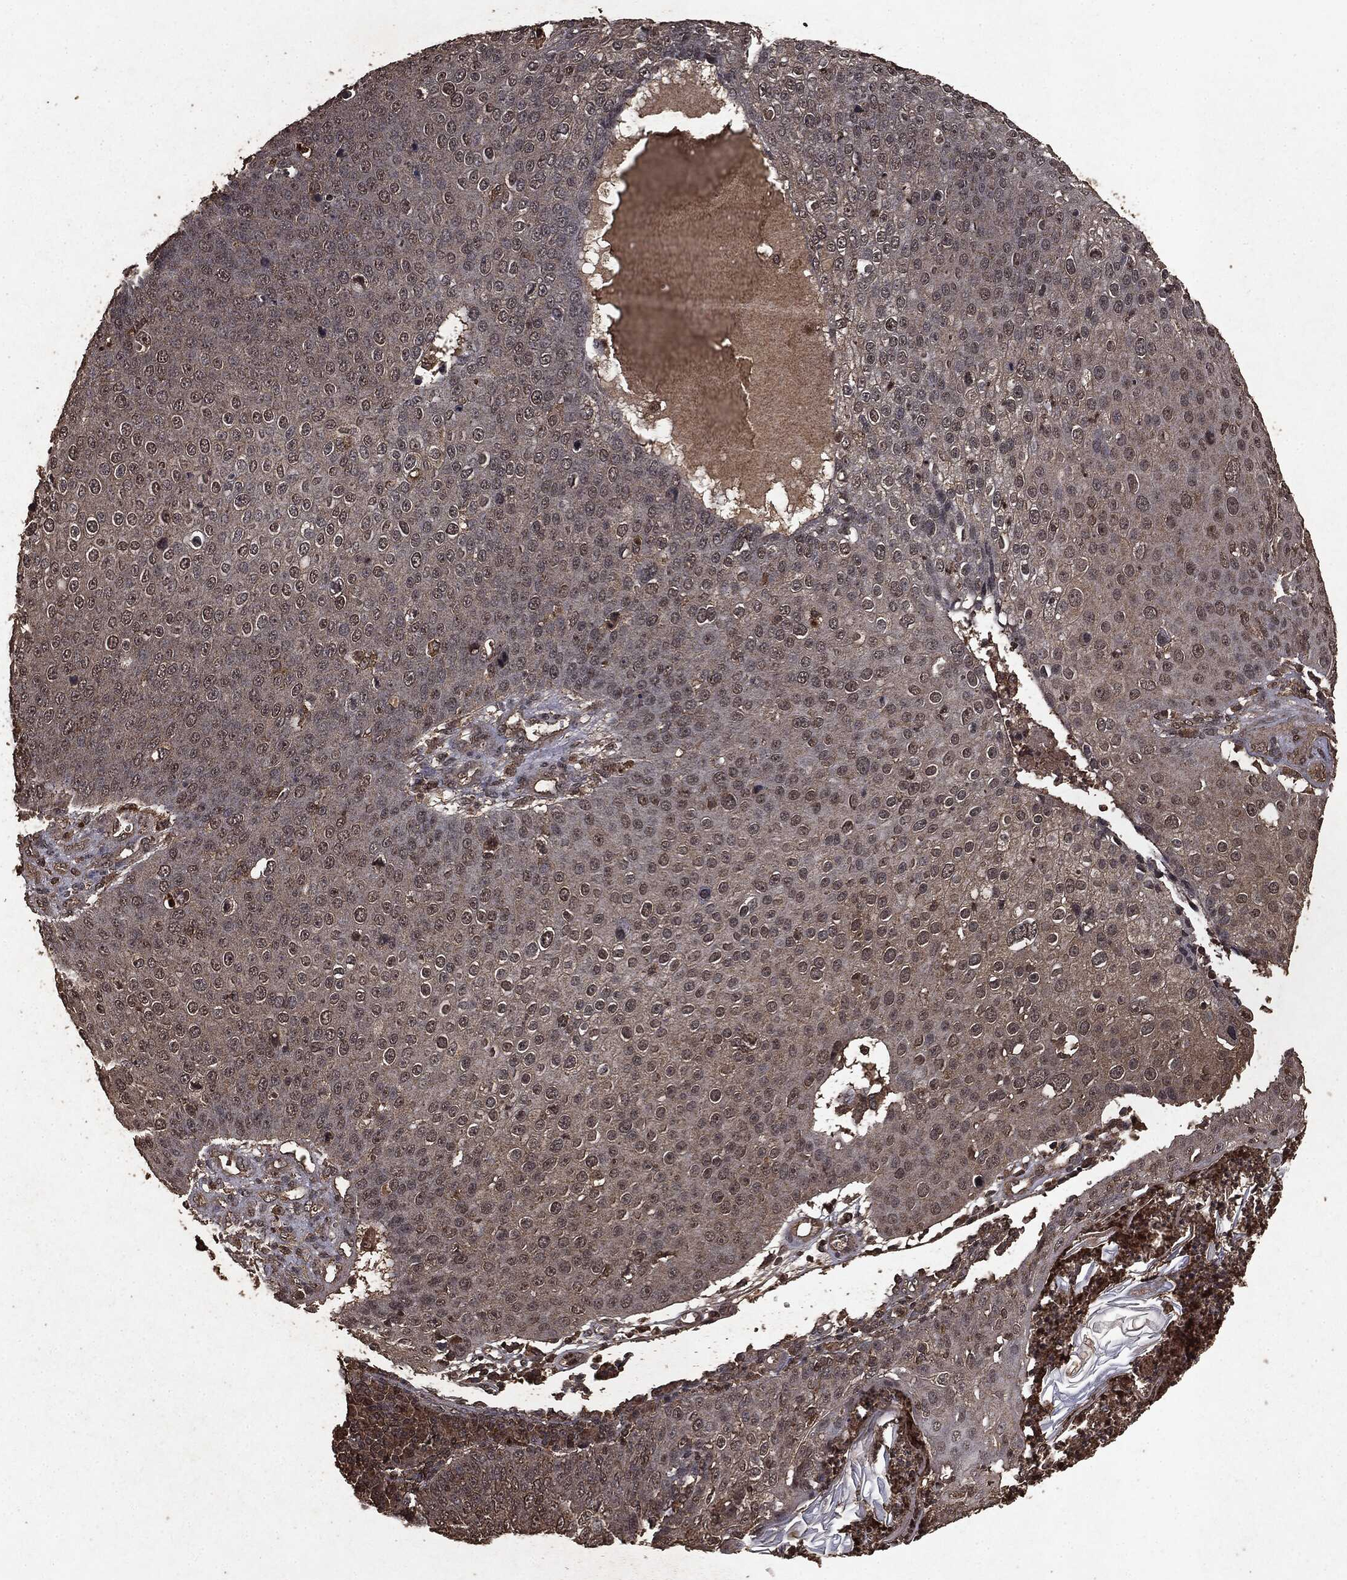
{"staining": {"intensity": "negative", "quantity": "none", "location": "none"}, "tissue": "skin cancer", "cell_type": "Tumor cells", "image_type": "cancer", "snomed": [{"axis": "morphology", "description": "Squamous cell carcinoma, NOS"}, {"axis": "topography", "description": "Skin"}], "caption": "Tumor cells show no significant staining in skin squamous cell carcinoma.", "gene": "NME1", "patient": {"sex": "male", "age": 71}}